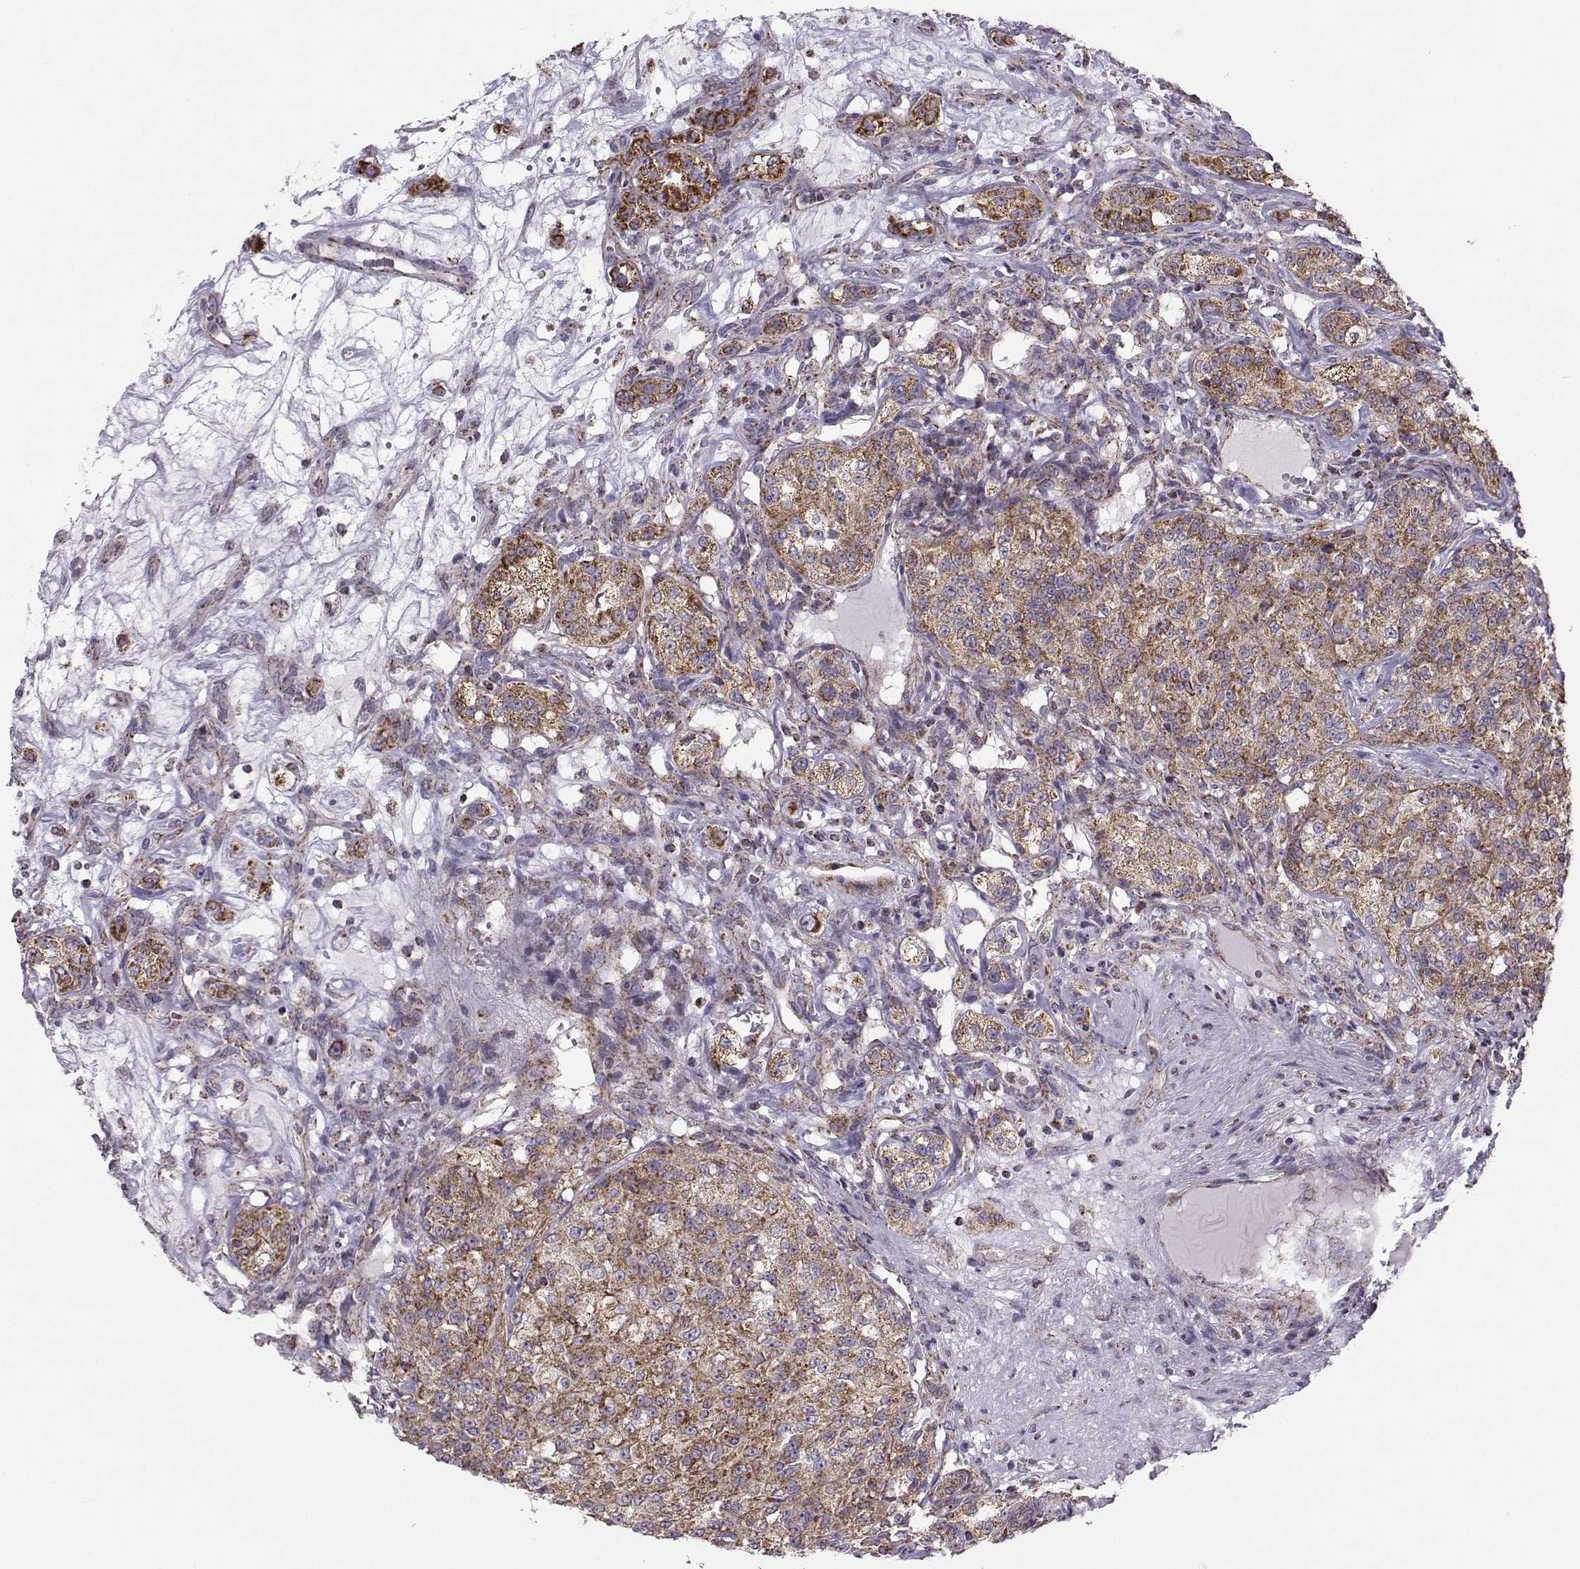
{"staining": {"intensity": "moderate", "quantity": ">75%", "location": "cytoplasmic/membranous"}, "tissue": "renal cancer", "cell_type": "Tumor cells", "image_type": "cancer", "snomed": [{"axis": "morphology", "description": "Adenocarcinoma, NOS"}, {"axis": "topography", "description": "Kidney"}], "caption": "IHC photomicrograph of renal cancer (adenocarcinoma) stained for a protein (brown), which shows medium levels of moderate cytoplasmic/membranous positivity in about >75% of tumor cells.", "gene": "NECAB3", "patient": {"sex": "female", "age": 63}}